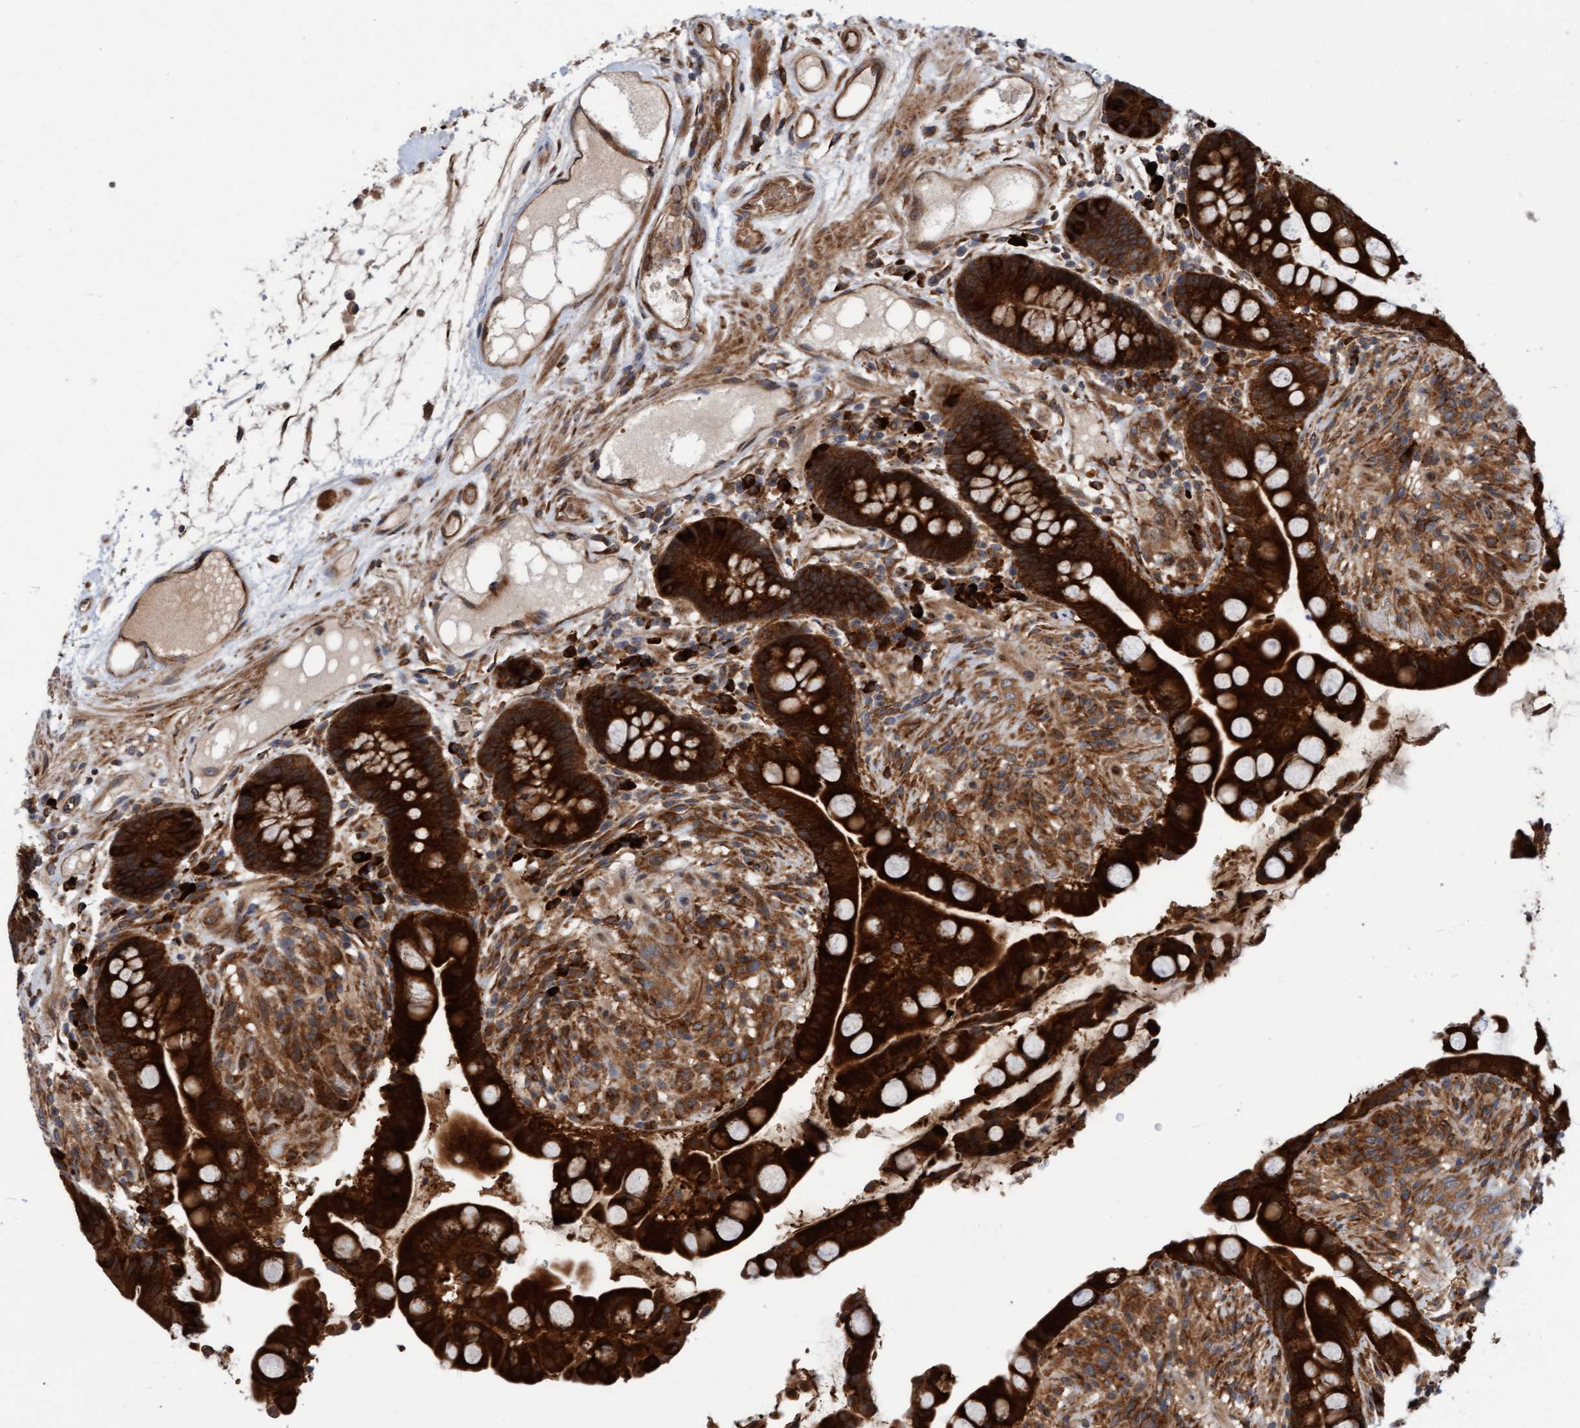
{"staining": {"intensity": "strong", "quantity": ">75%", "location": "cytoplasmic/membranous"}, "tissue": "colon", "cell_type": "Endothelial cells", "image_type": "normal", "snomed": [{"axis": "morphology", "description": "Normal tissue, NOS"}, {"axis": "topography", "description": "Colon"}], "caption": "Immunohistochemistry (IHC) image of normal colon: colon stained using immunohistochemistry reveals high levels of strong protein expression localized specifically in the cytoplasmic/membranous of endothelial cells, appearing as a cytoplasmic/membranous brown color.", "gene": "KIAA0753", "patient": {"sex": "male", "age": 73}}